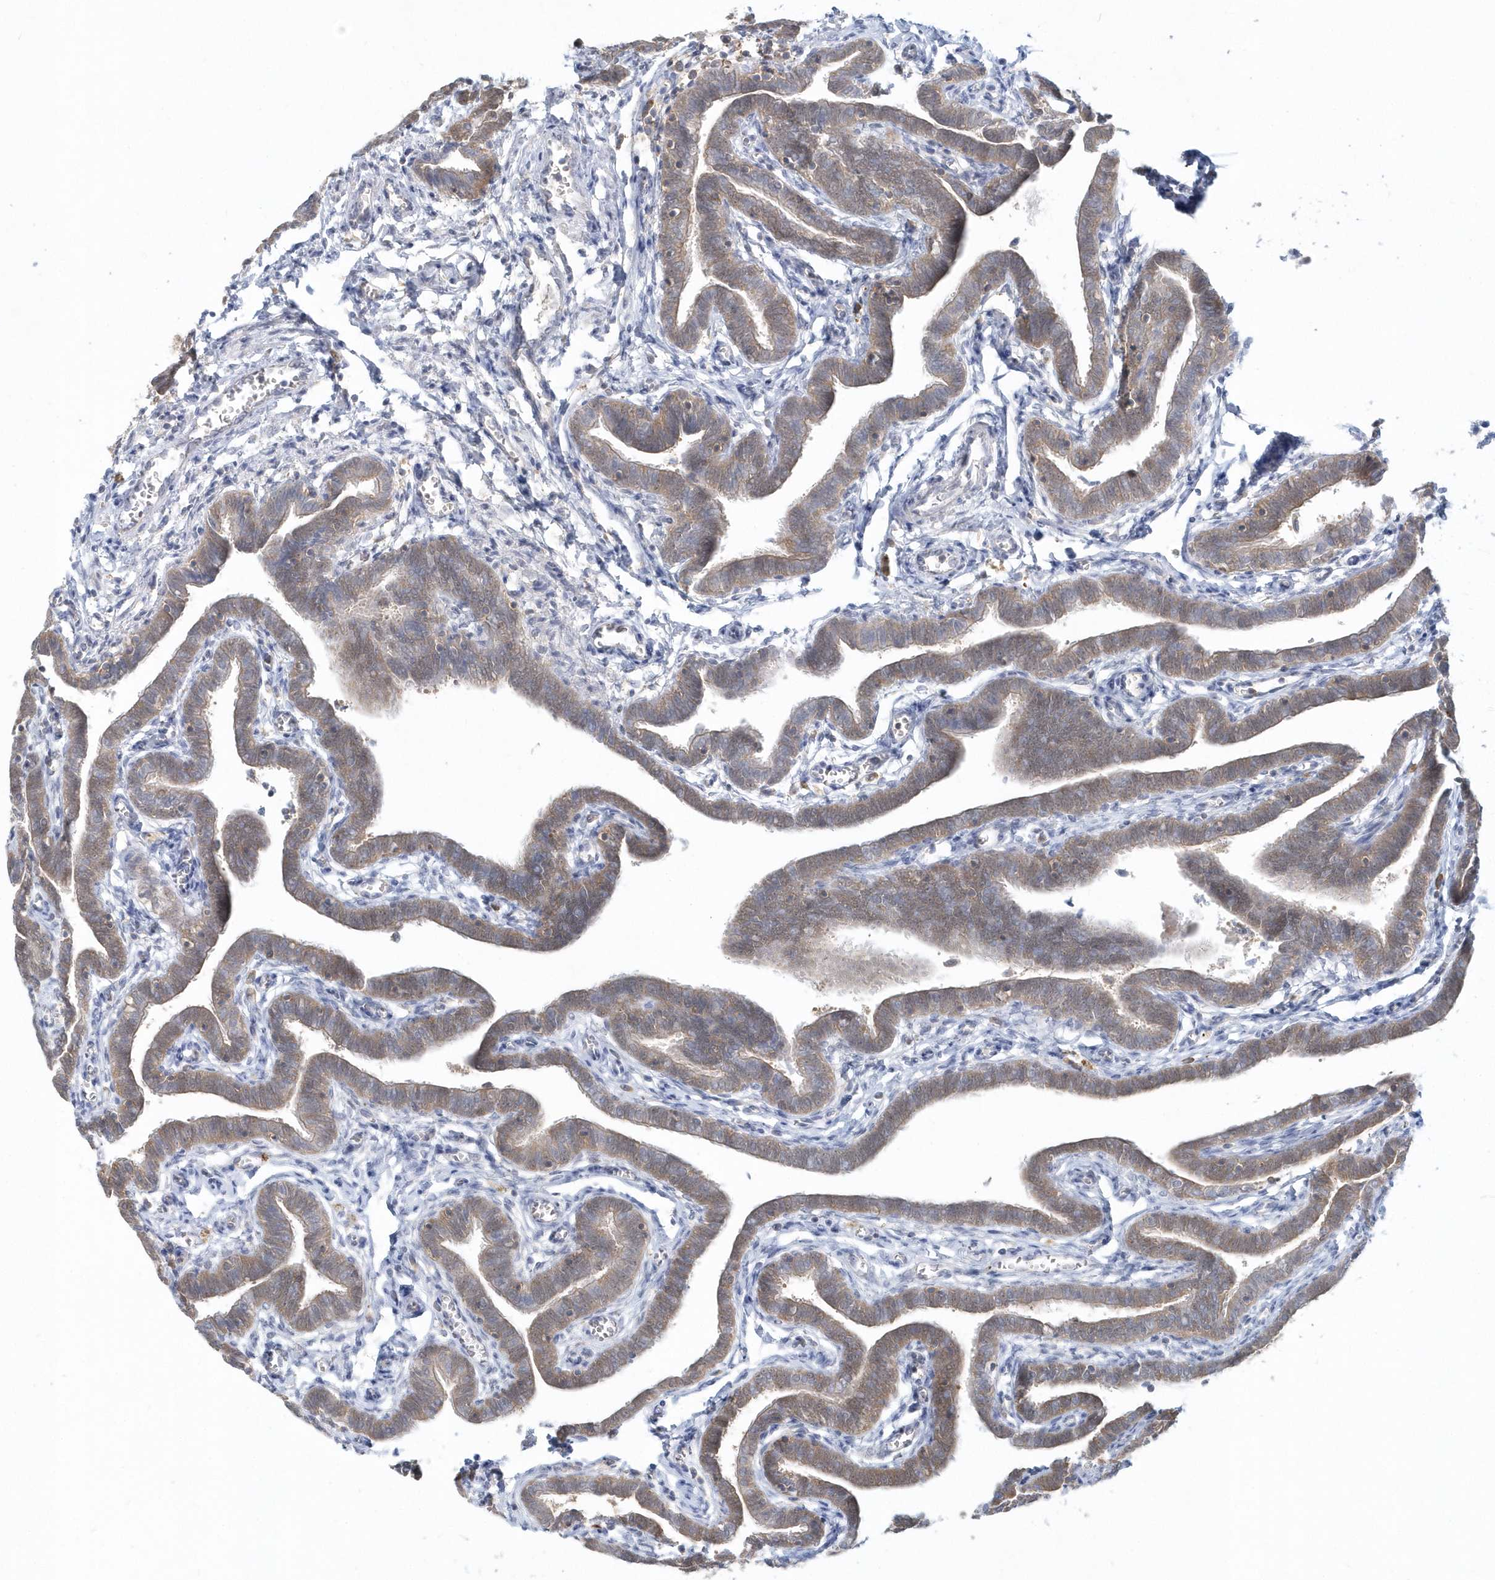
{"staining": {"intensity": "moderate", "quantity": ">75%", "location": "cytoplasmic/membranous"}, "tissue": "fallopian tube", "cell_type": "Glandular cells", "image_type": "normal", "snomed": [{"axis": "morphology", "description": "Normal tissue, NOS"}, {"axis": "topography", "description": "Fallopian tube"}], "caption": "Moderate cytoplasmic/membranous protein staining is seen in about >75% of glandular cells in fallopian tube.", "gene": "RNF7", "patient": {"sex": "female", "age": 36}}